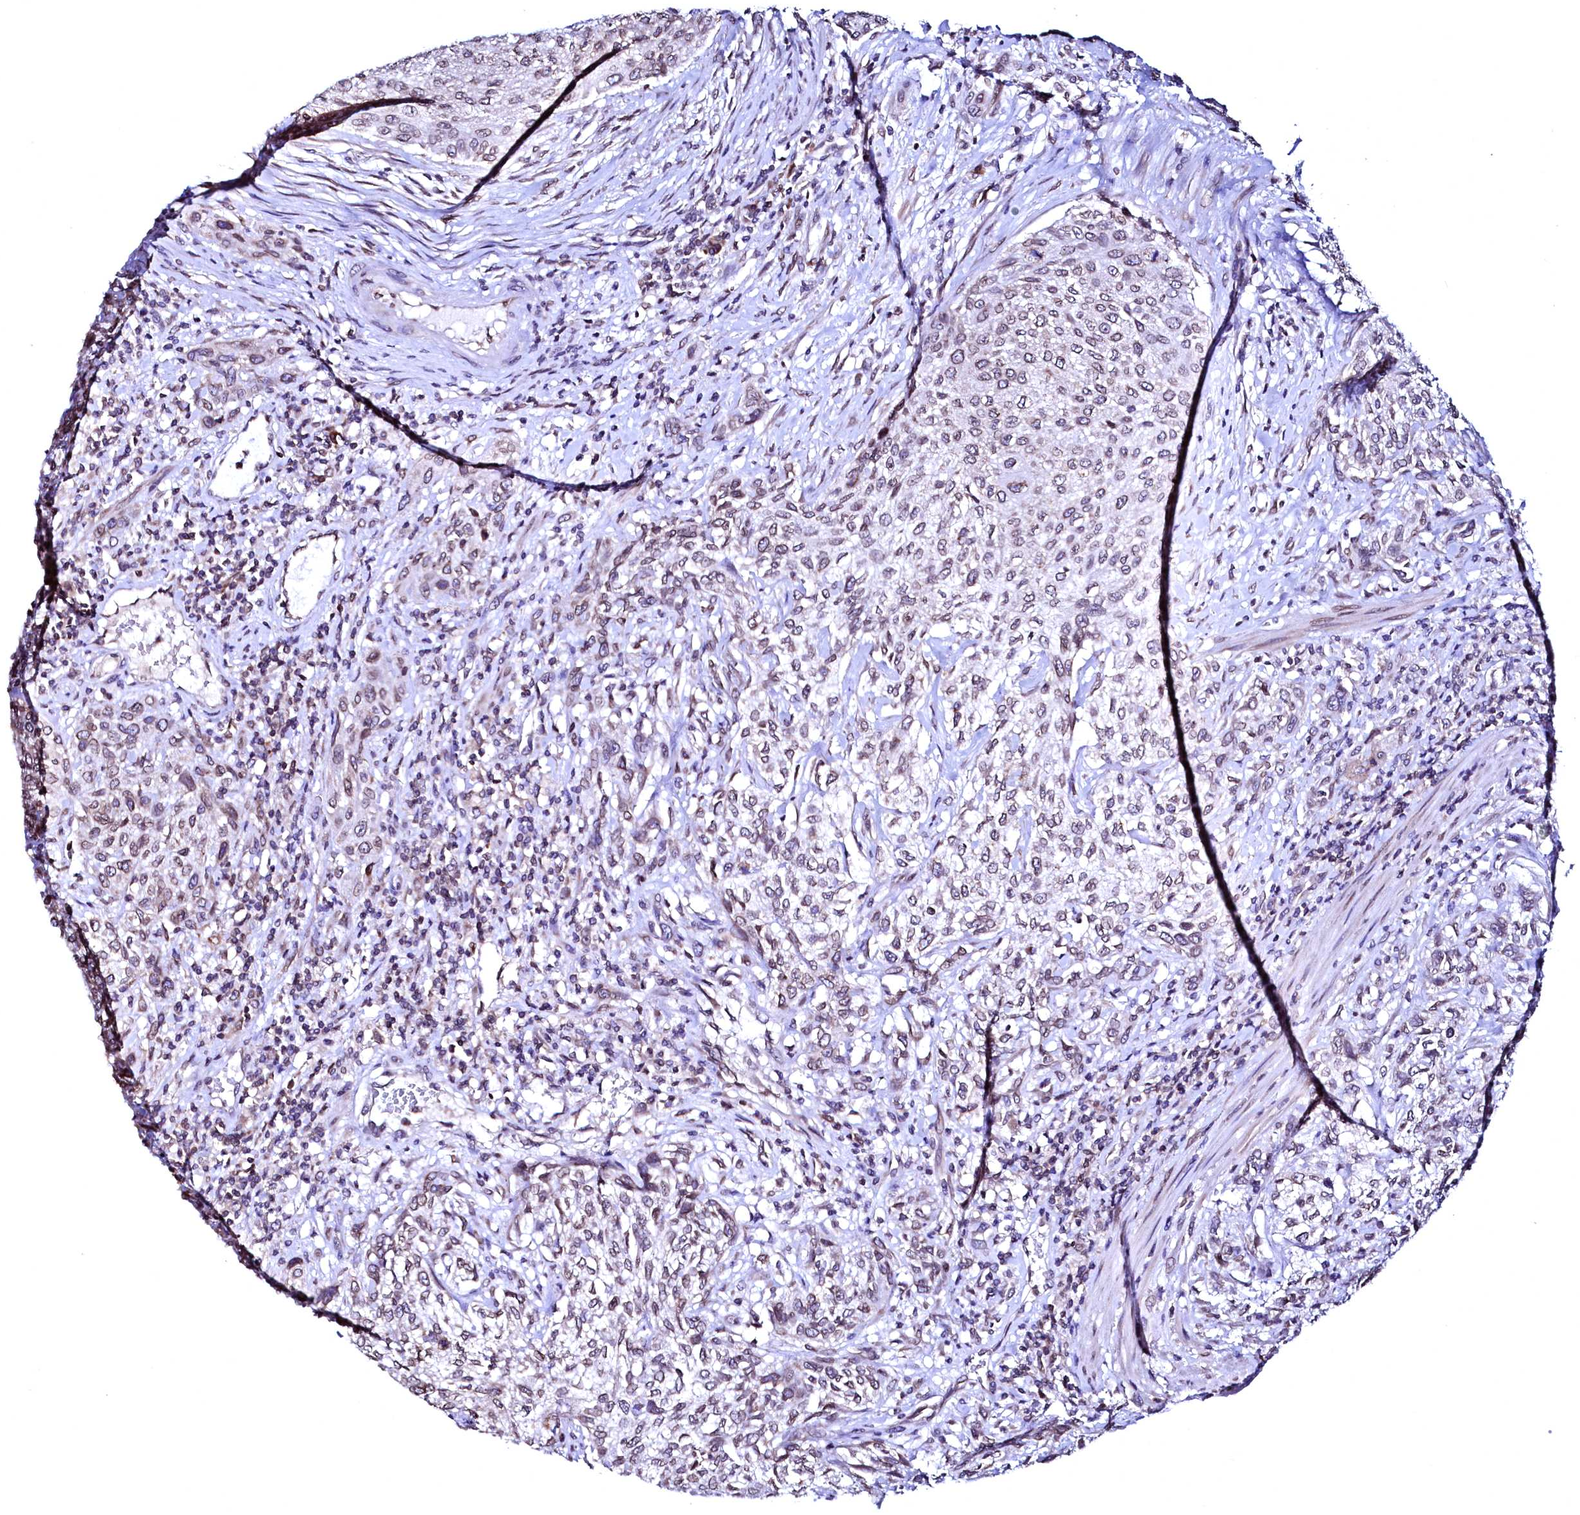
{"staining": {"intensity": "weak", "quantity": ">75%", "location": "cytoplasmic/membranous,nuclear"}, "tissue": "urothelial cancer", "cell_type": "Tumor cells", "image_type": "cancer", "snomed": [{"axis": "morphology", "description": "Normal tissue, NOS"}, {"axis": "morphology", "description": "Urothelial carcinoma, NOS"}, {"axis": "topography", "description": "Urinary bladder"}, {"axis": "topography", "description": "Peripheral nerve tissue"}], "caption": "Approximately >75% of tumor cells in human urothelial cancer reveal weak cytoplasmic/membranous and nuclear protein staining as visualized by brown immunohistochemical staining.", "gene": "HAND1", "patient": {"sex": "male", "age": 35}}